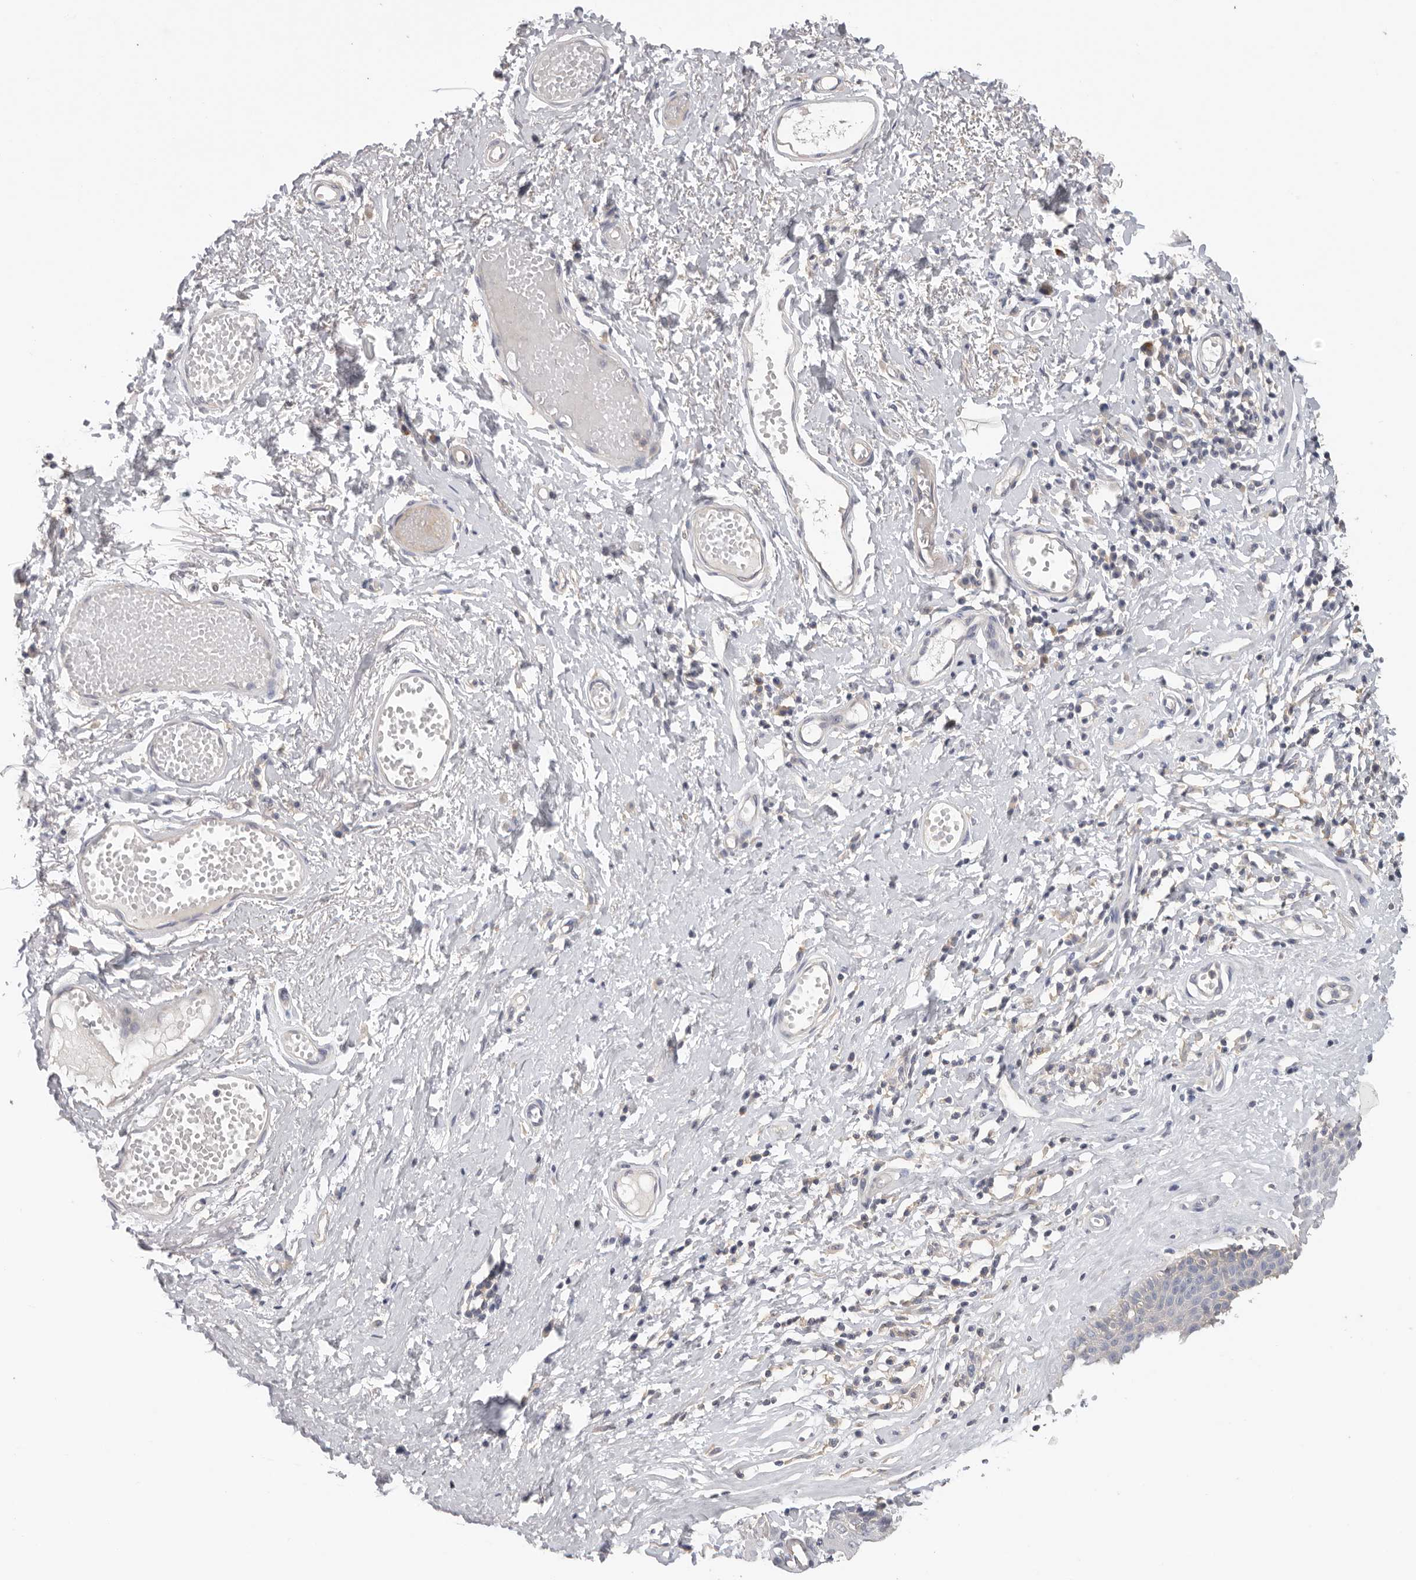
{"staining": {"intensity": "moderate", "quantity": "<25%", "location": "cytoplasmic/membranous"}, "tissue": "skin", "cell_type": "Epidermal cells", "image_type": "normal", "snomed": [{"axis": "morphology", "description": "Normal tissue, NOS"}, {"axis": "morphology", "description": "Inflammation, NOS"}, {"axis": "topography", "description": "Vulva"}], "caption": "A low amount of moderate cytoplasmic/membranous positivity is seen in approximately <25% of epidermal cells in normal skin. (DAB = brown stain, brightfield microscopy at high magnification).", "gene": "WDTC1", "patient": {"sex": "female", "age": 84}}